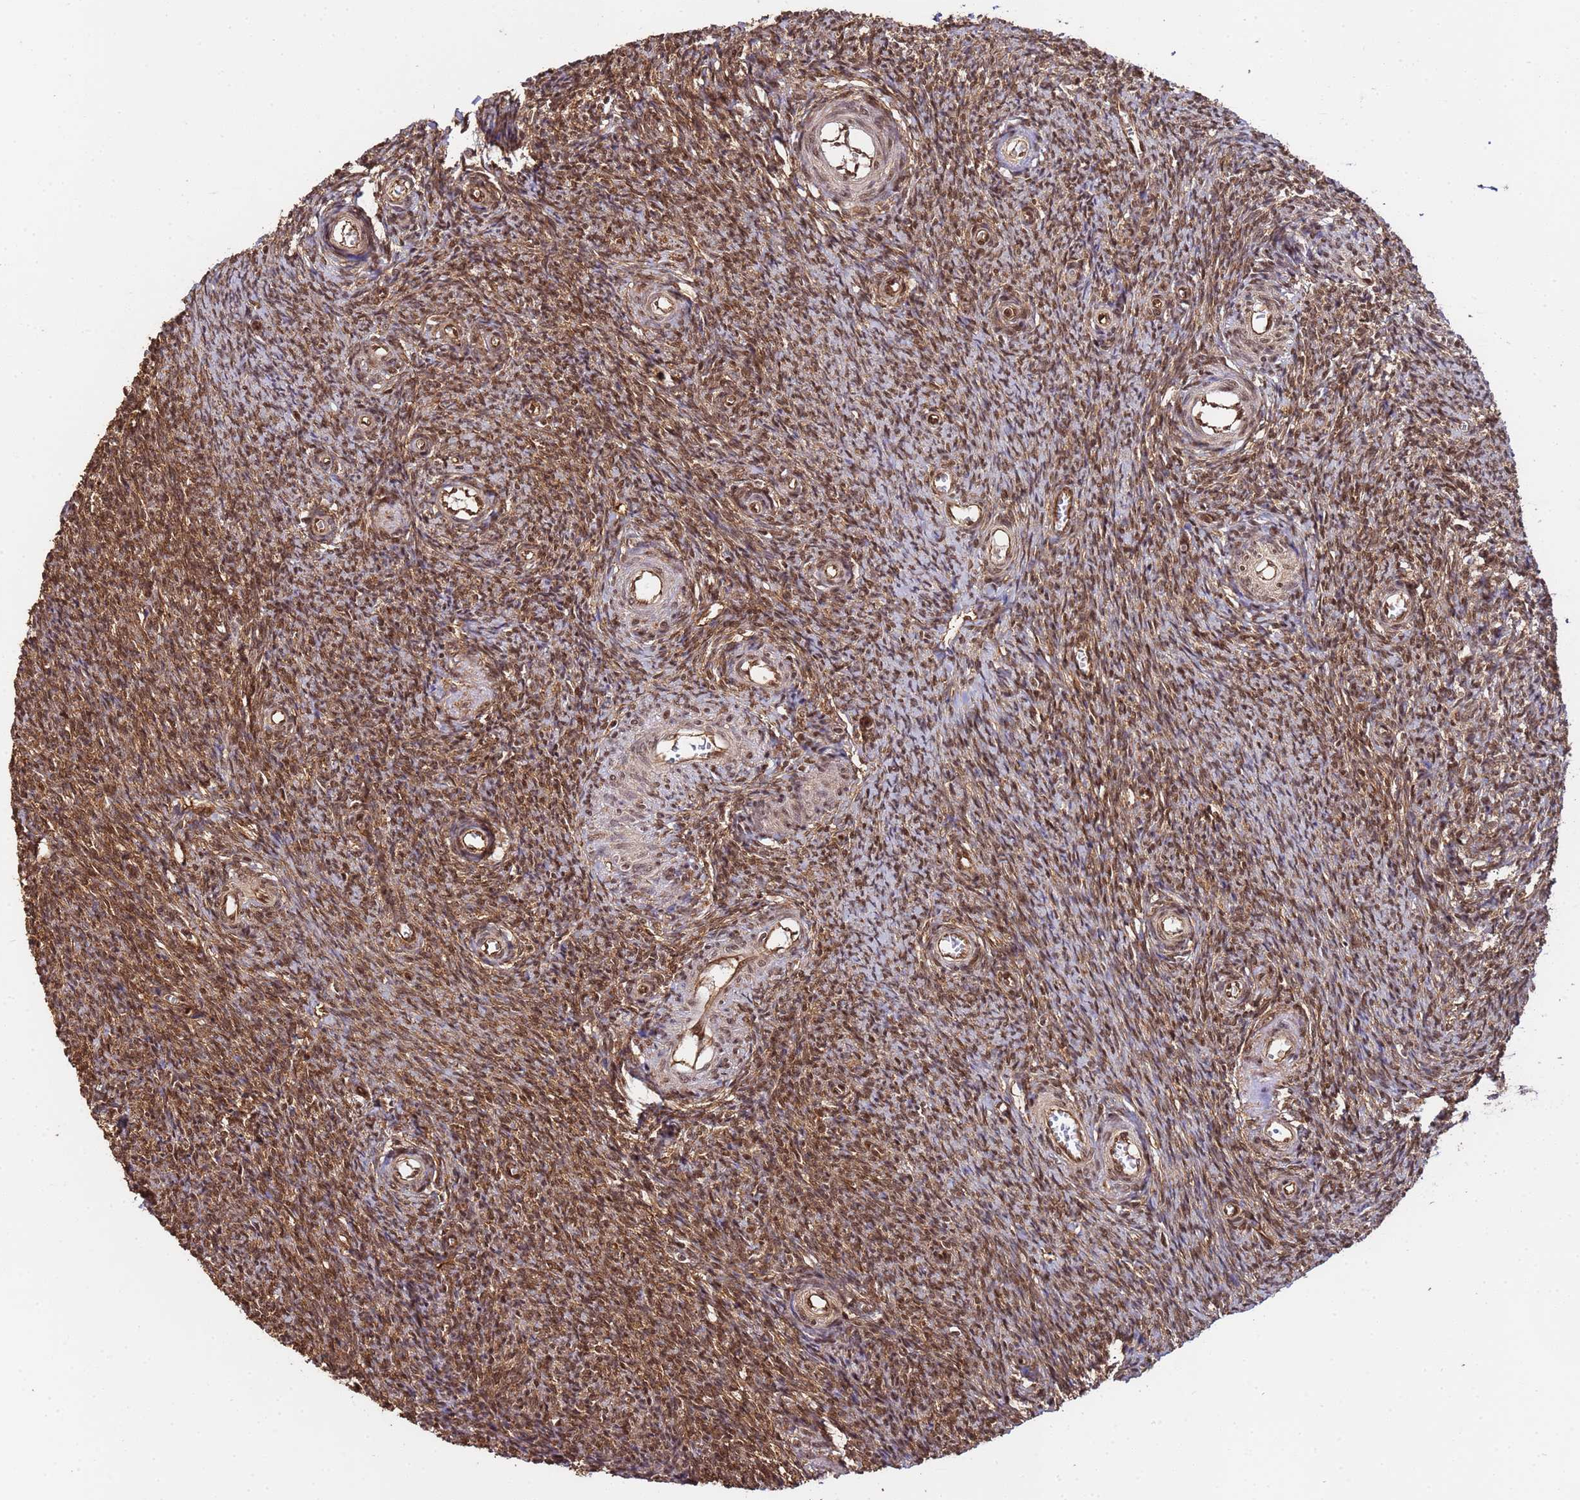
{"staining": {"intensity": "strong", "quantity": ">75%", "location": "cytoplasmic/membranous,nuclear"}, "tissue": "ovary", "cell_type": "Ovarian stroma cells", "image_type": "normal", "snomed": [{"axis": "morphology", "description": "Normal tissue, NOS"}, {"axis": "topography", "description": "Ovary"}], "caption": "Immunohistochemistry of unremarkable human ovary reveals high levels of strong cytoplasmic/membranous,nuclear positivity in about >75% of ovarian stroma cells.", "gene": "SYF2", "patient": {"sex": "female", "age": 44}}